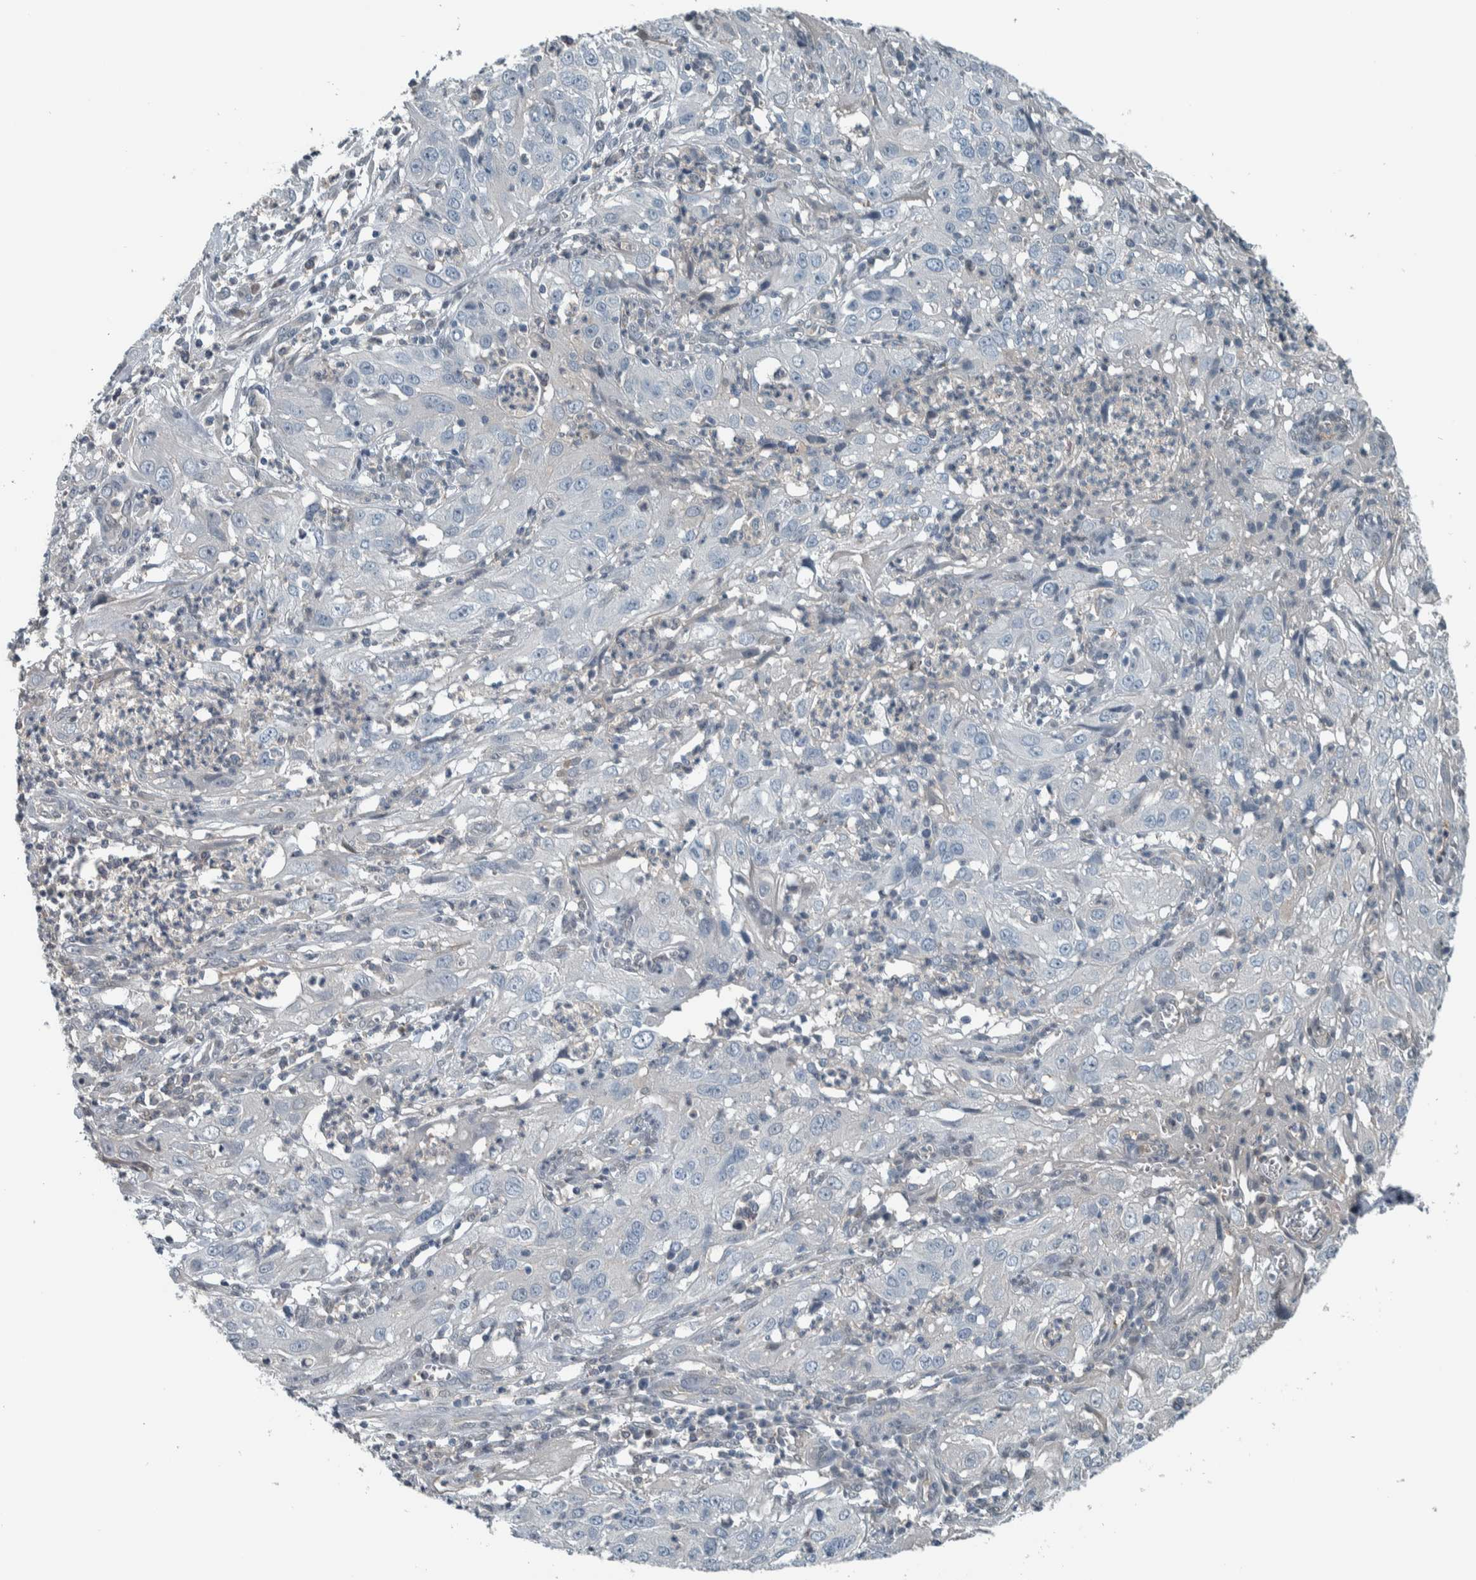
{"staining": {"intensity": "negative", "quantity": "none", "location": "none"}, "tissue": "cervical cancer", "cell_type": "Tumor cells", "image_type": "cancer", "snomed": [{"axis": "morphology", "description": "Squamous cell carcinoma, NOS"}, {"axis": "topography", "description": "Cervix"}], "caption": "Tumor cells are negative for brown protein staining in squamous cell carcinoma (cervical).", "gene": "ALAD", "patient": {"sex": "female", "age": 32}}